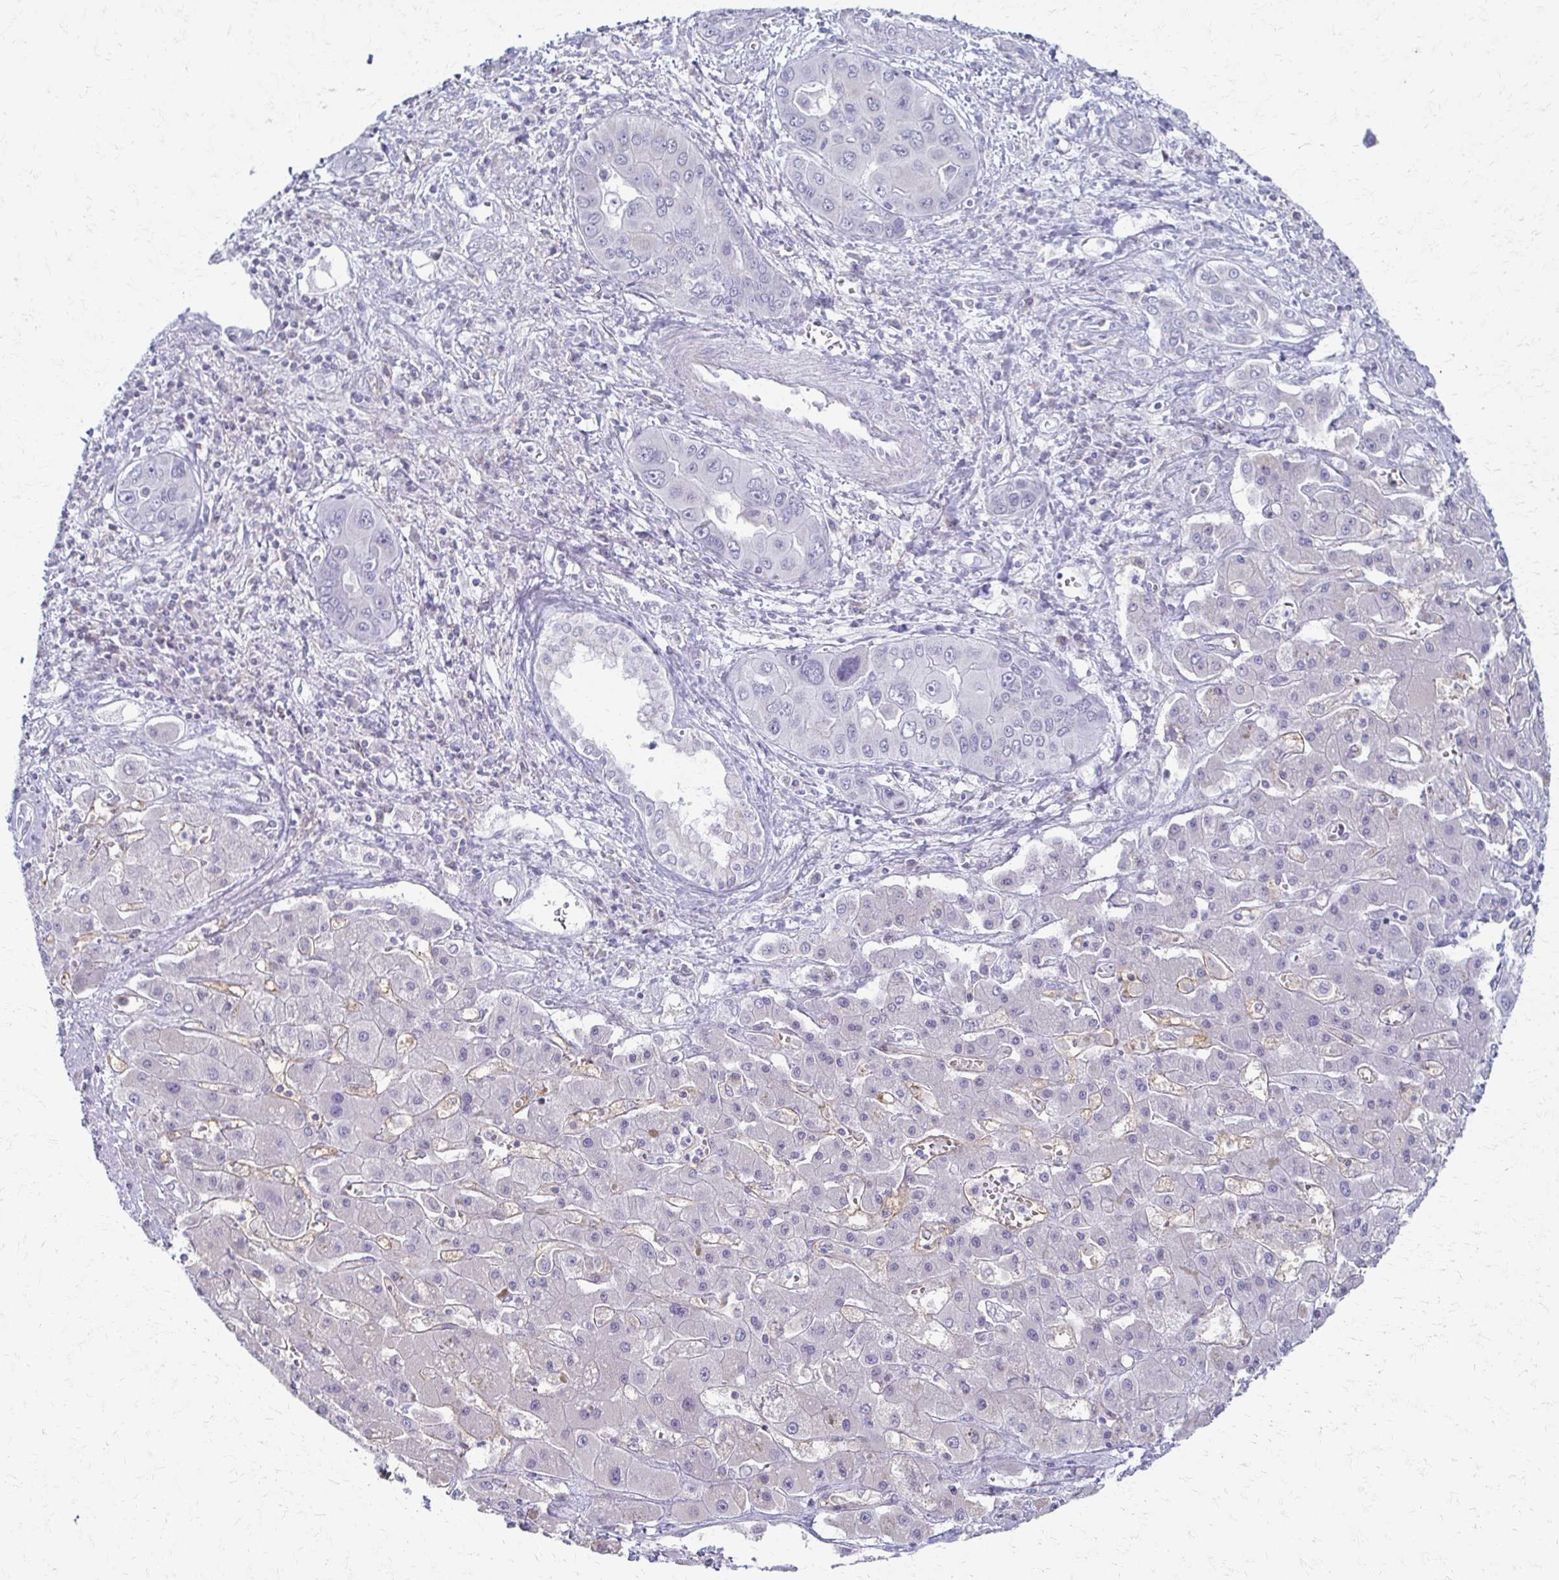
{"staining": {"intensity": "negative", "quantity": "none", "location": "none"}, "tissue": "liver cancer", "cell_type": "Tumor cells", "image_type": "cancer", "snomed": [{"axis": "morphology", "description": "Cholangiocarcinoma"}, {"axis": "topography", "description": "Liver"}], "caption": "Immunohistochemical staining of human liver cholangiocarcinoma exhibits no significant positivity in tumor cells.", "gene": "FCGR2B", "patient": {"sex": "male", "age": 67}}